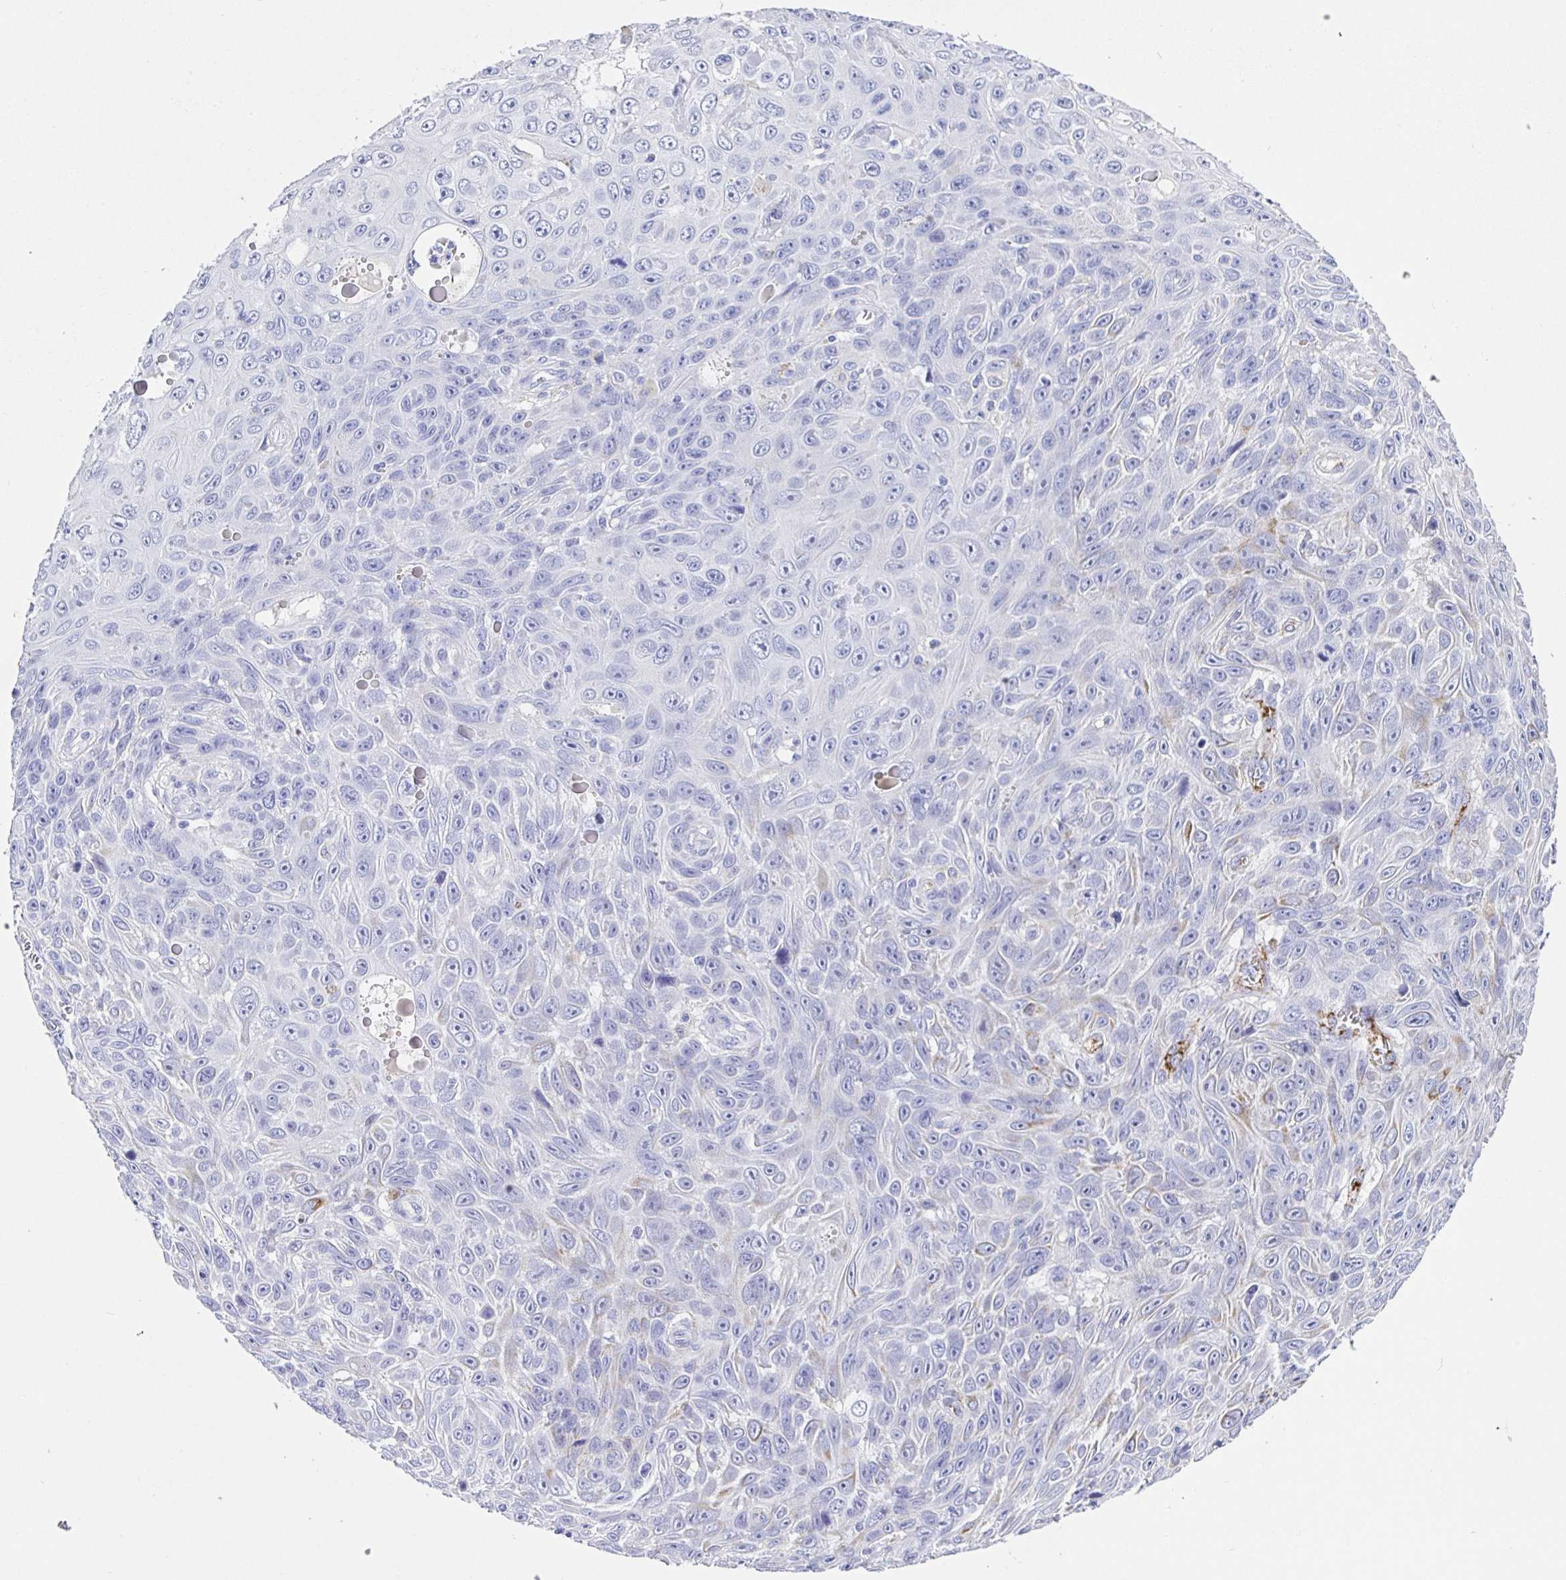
{"staining": {"intensity": "negative", "quantity": "none", "location": "none"}, "tissue": "skin cancer", "cell_type": "Tumor cells", "image_type": "cancer", "snomed": [{"axis": "morphology", "description": "Squamous cell carcinoma, NOS"}, {"axis": "topography", "description": "Skin"}], "caption": "Immunohistochemistry micrograph of neoplastic tissue: human skin squamous cell carcinoma stained with DAB exhibits no significant protein positivity in tumor cells. (DAB IHC with hematoxylin counter stain).", "gene": "MAOA", "patient": {"sex": "male", "age": 82}}